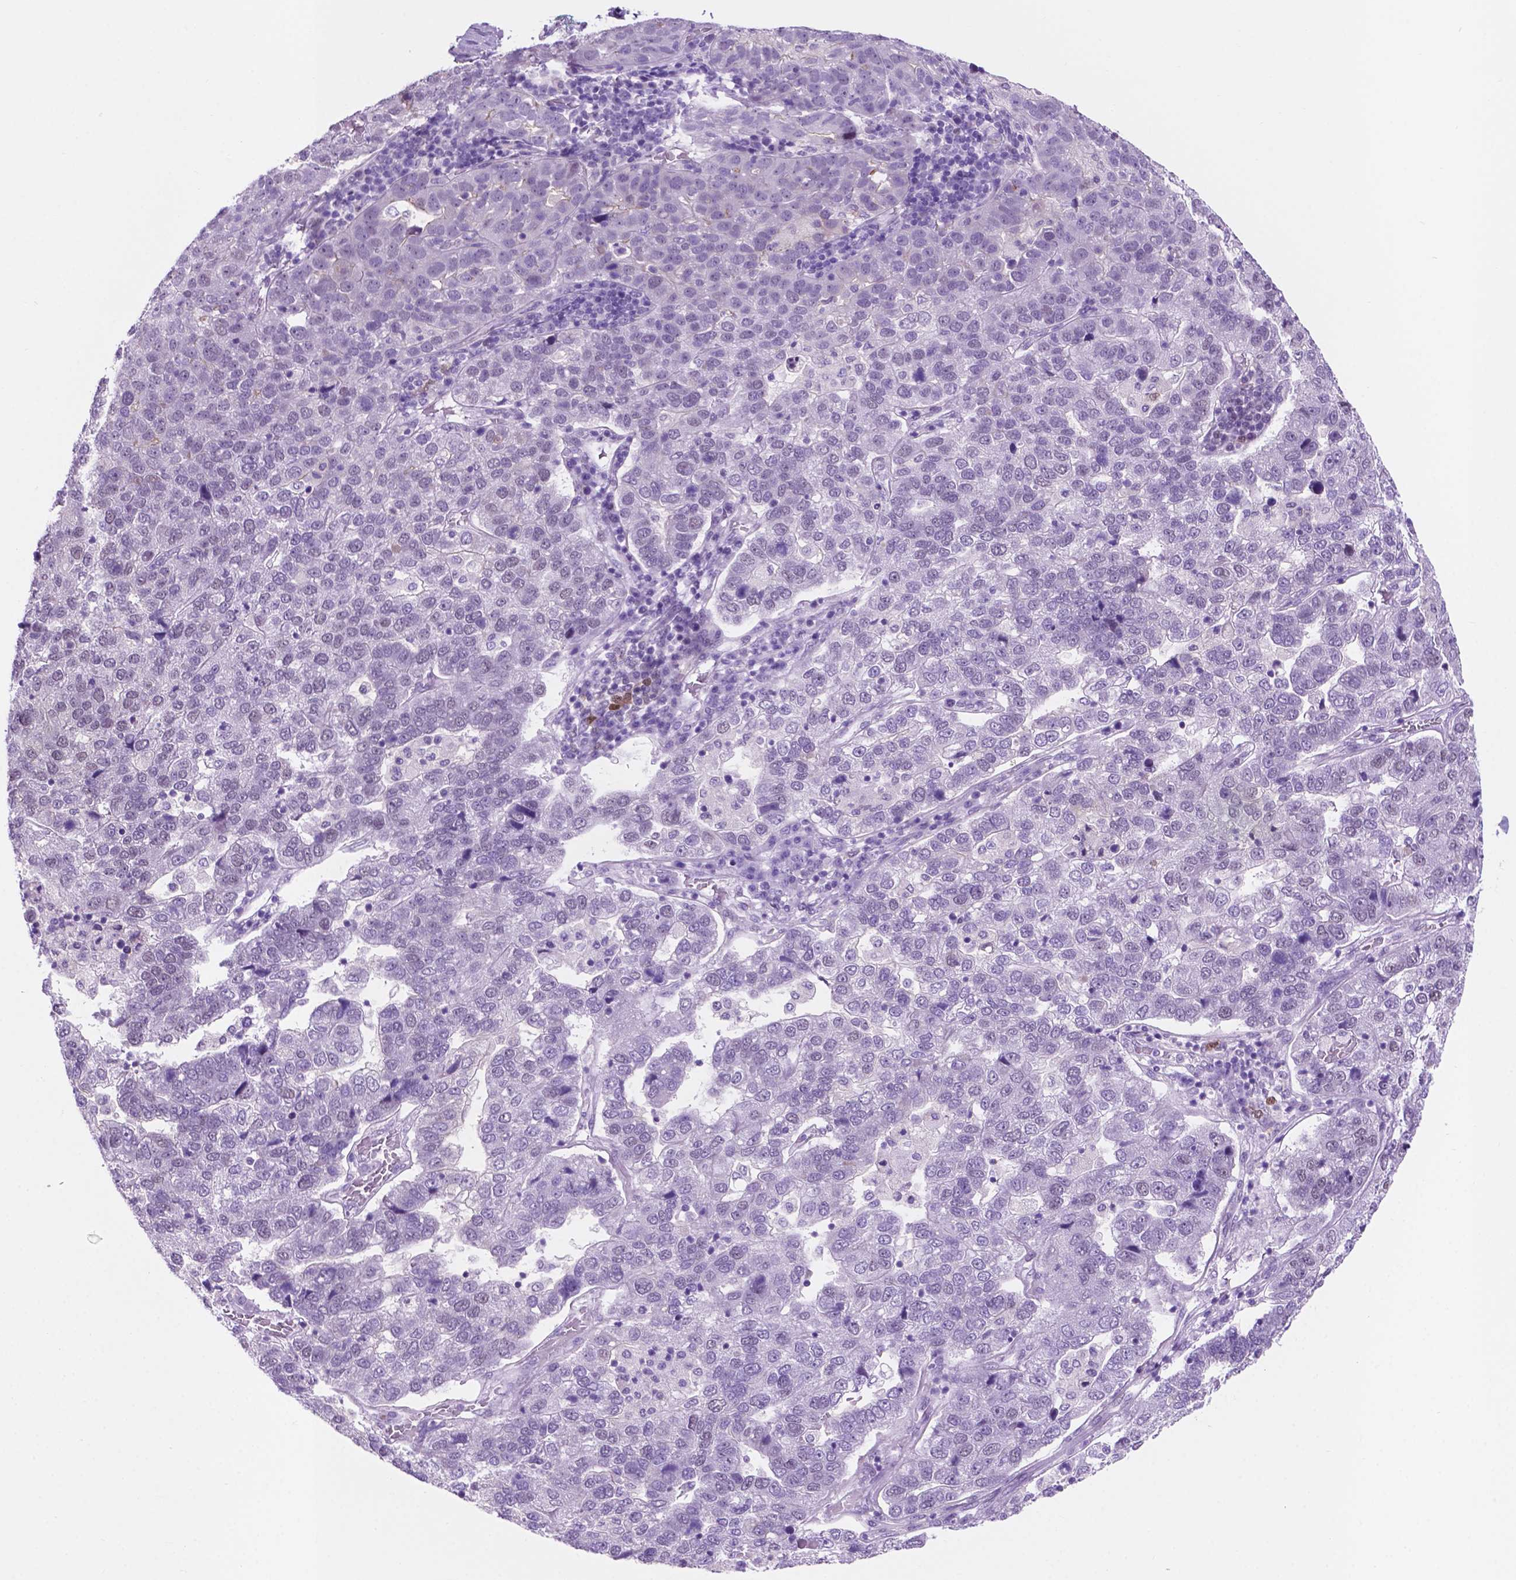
{"staining": {"intensity": "negative", "quantity": "none", "location": "none"}, "tissue": "pancreatic cancer", "cell_type": "Tumor cells", "image_type": "cancer", "snomed": [{"axis": "morphology", "description": "Adenocarcinoma, NOS"}, {"axis": "topography", "description": "Pancreas"}], "caption": "DAB (3,3'-diaminobenzidine) immunohistochemical staining of pancreatic cancer reveals no significant staining in tumor cells. (Brightfield microscopy of DAB (3,3'-diaminobenzidine) immunohistochemistry at high magnification).", "gene": "ACY3", "patient": {"sex": "female", "age": 61}}